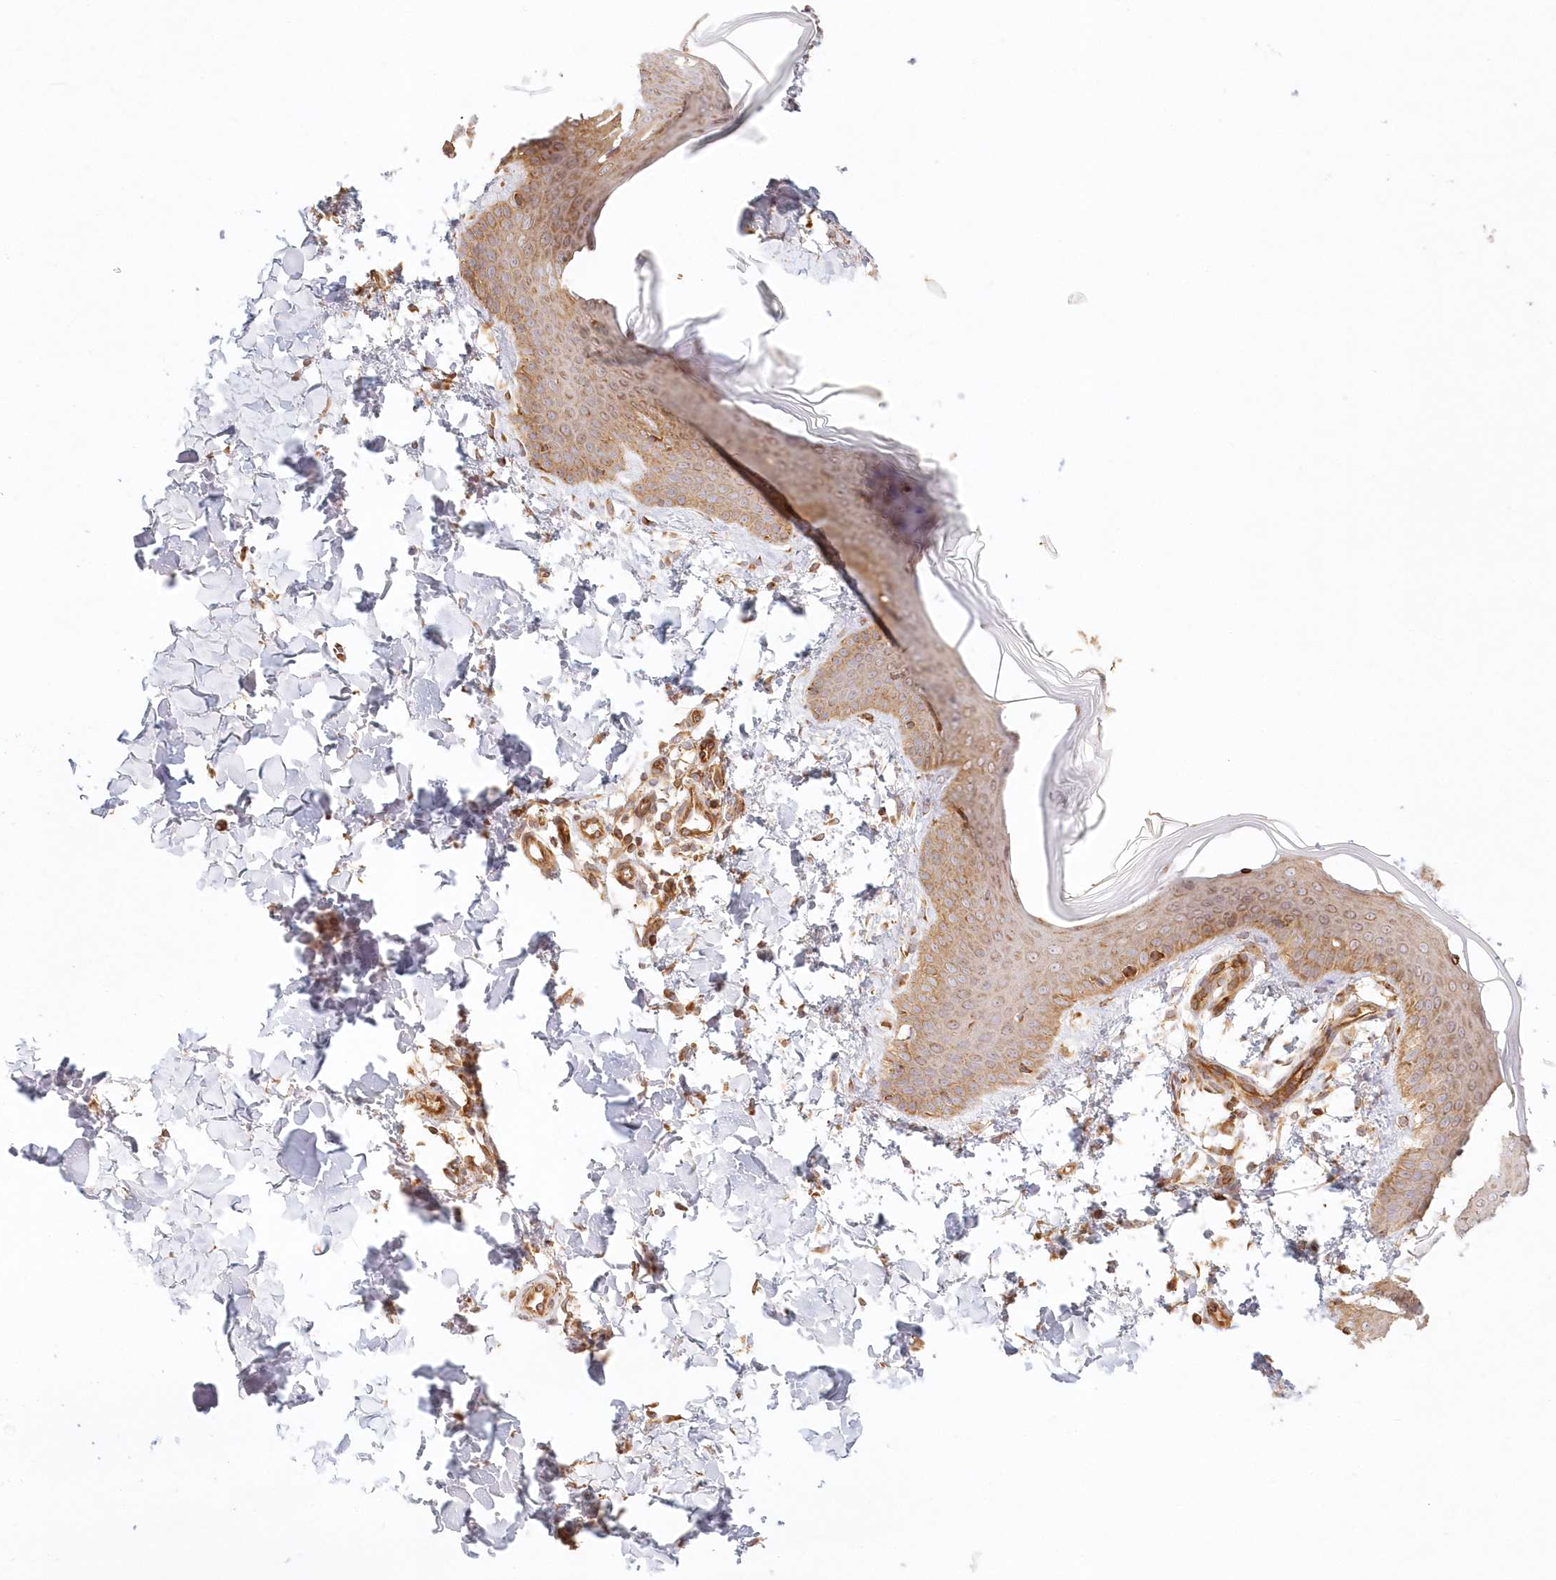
{"staining": {"intensity": "moderate", "quantity": ">75%", "location": "cytoplasmic/membranous"}, "tissue": "skin", "cell_type": "Fibroblasts", "image_type": "normal", "snomed": [{"axis": "morphology", "description": "Normal tissue, NOS"}, {"axis": "topography", "description": "Skin"}], "caption": "The photomicrograph displays immunohistochemical staining of normal skin. There is moderate cytoplasmic/membranous positivity is appreciated in approximately >75% of fibroblasts. Using DAB (3,3'-diaminobenzidine) (brown) and hematoxylin (blue) stains, captured at high magnification using brightfield microscopy.", "gene": "KIAA0232", "patient": {"sex": "male", "age": 36}}